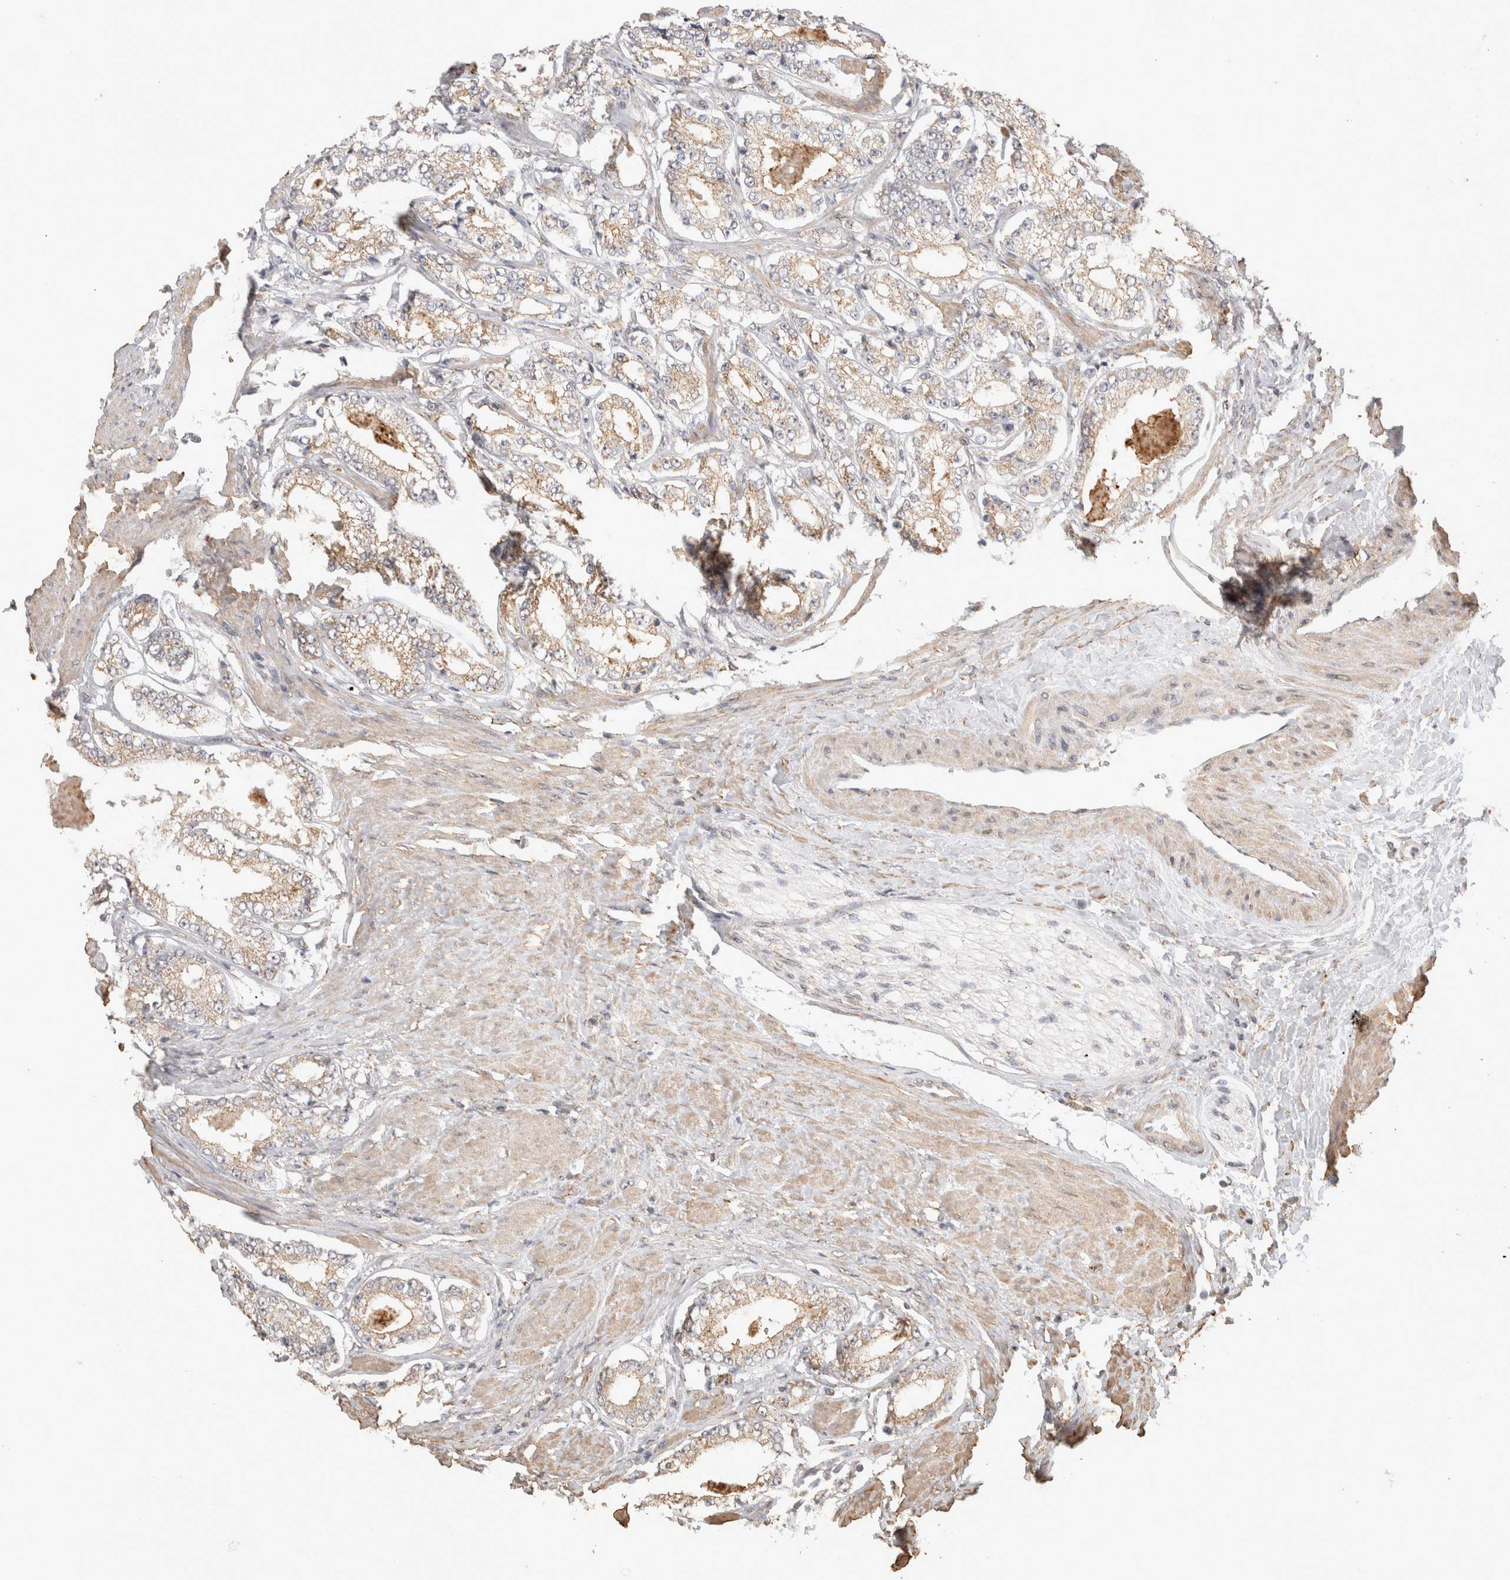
{"staining": {"intensity": "weak", "quantity": "25%-75%", "location": "cytoplasmic/membranous"}, "tissue": "prostate cancer", "cell_type": "Tumor cells", "image_type": "cancer", "snomed": [{"axis": "morphology", "description": "Adenocarcinoma, Low grade"}, {"axis": "topography", "description": "Prostate"}], "caption": "Protein staining exhibits weak cytoplasmic/membranous positivity in about 25%-75% of tumor cells in prostate low-grade adenocarcinoma. The staining was performed using DAB, with brown indicating positive protein expression. Nuclei are stained blue with hematoxylin.", "gene": "BNIP3L", "patient": {"sex": "male", "age": 63}}